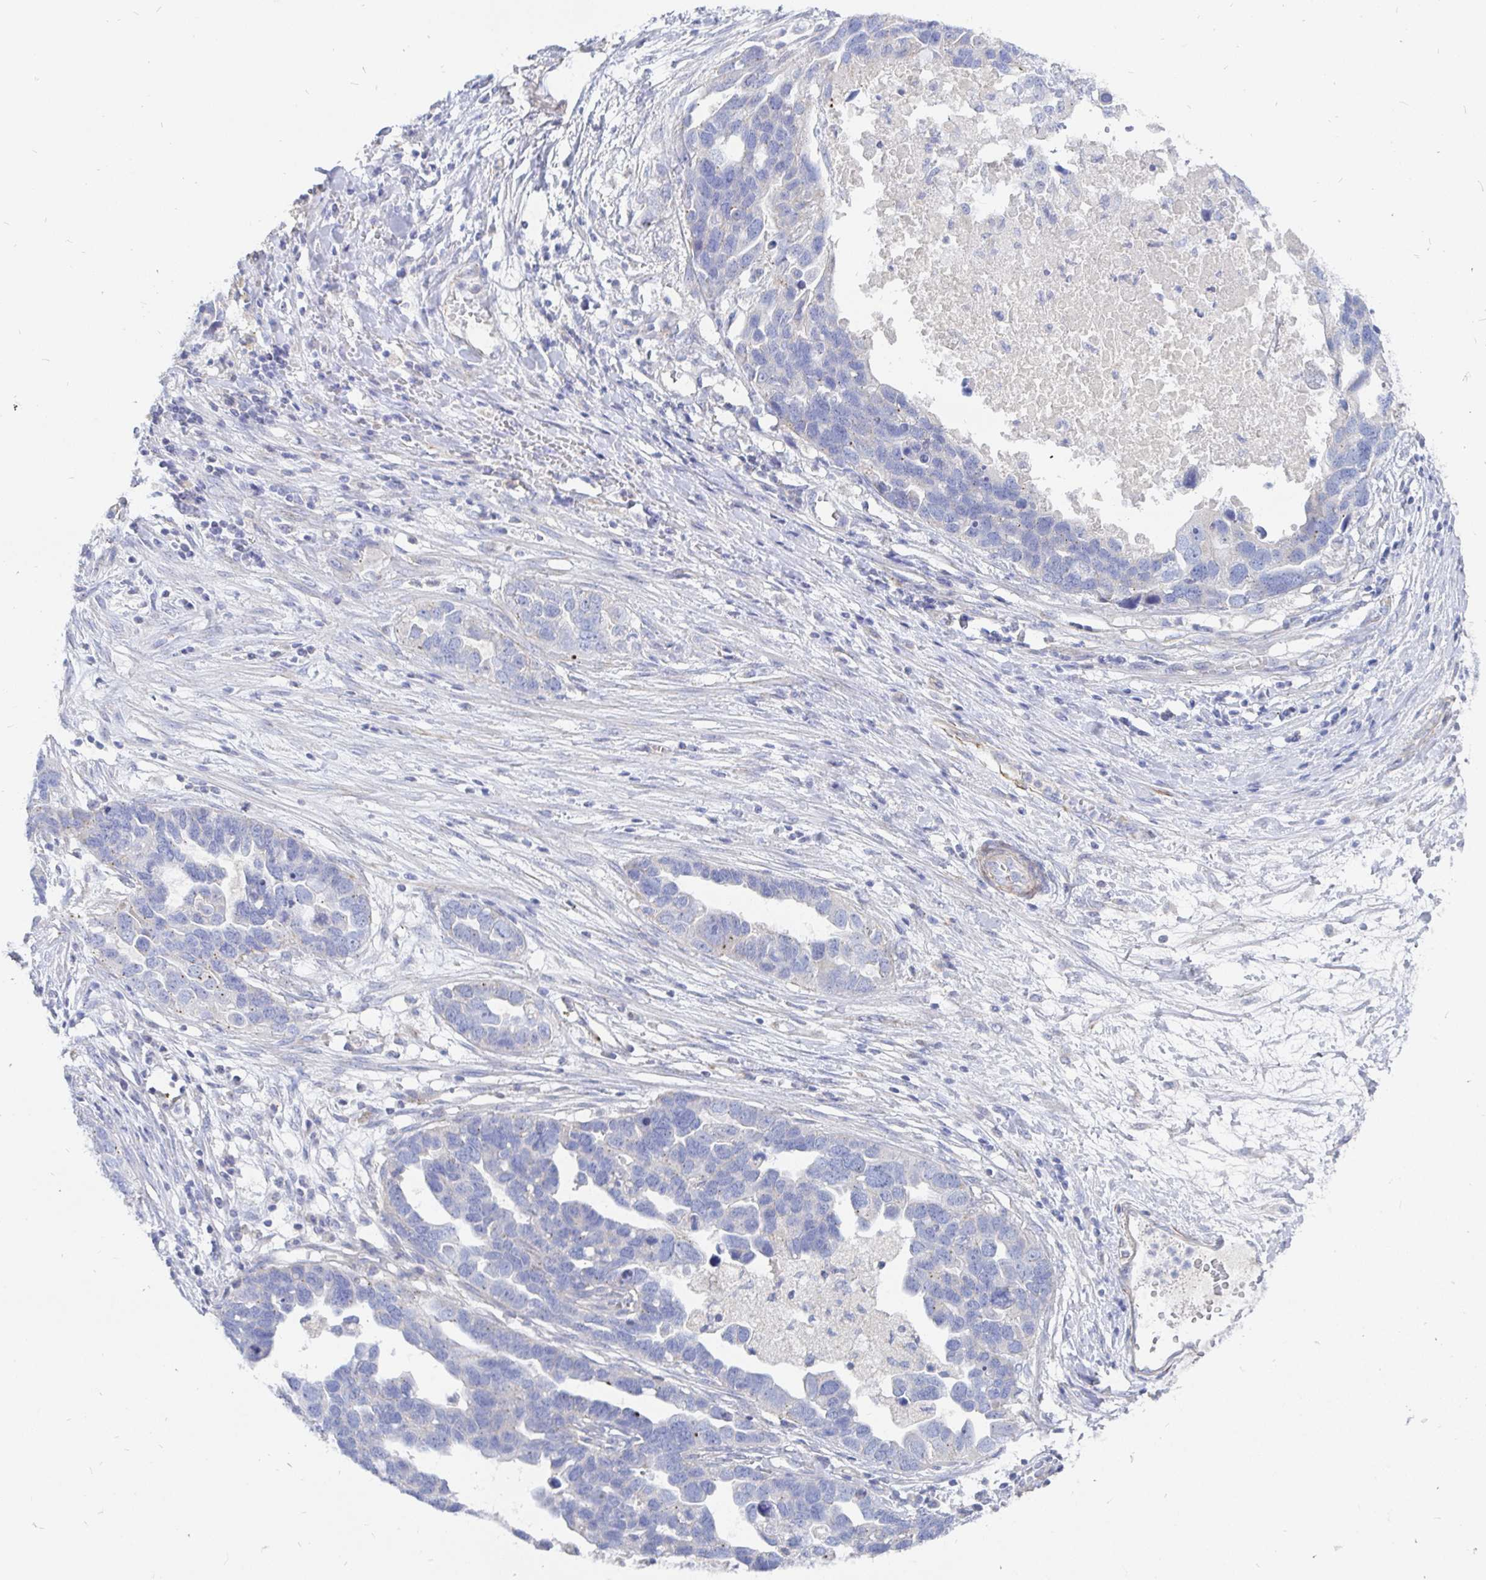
{"staining": {"intensity": "negative", "quantity": "none", "location": "none"}, "tissue": "ovarian cancer", "cell_type": "Tumor cells", "image_type": "cancer", "snomed": [{"axis": "morphology", "description": "Cystadenocarcinoma, serous, NOS"}, {"axis": "topography", "description": "Ovary"}], "caption": "DAB immunohistochemical staining of human ovarian cancer (serous cystadenocarcinoma) demonstrates no significant staining in tumor cells.", "gene": "COX16", "patient": {"sex": "female", "age": 54}}